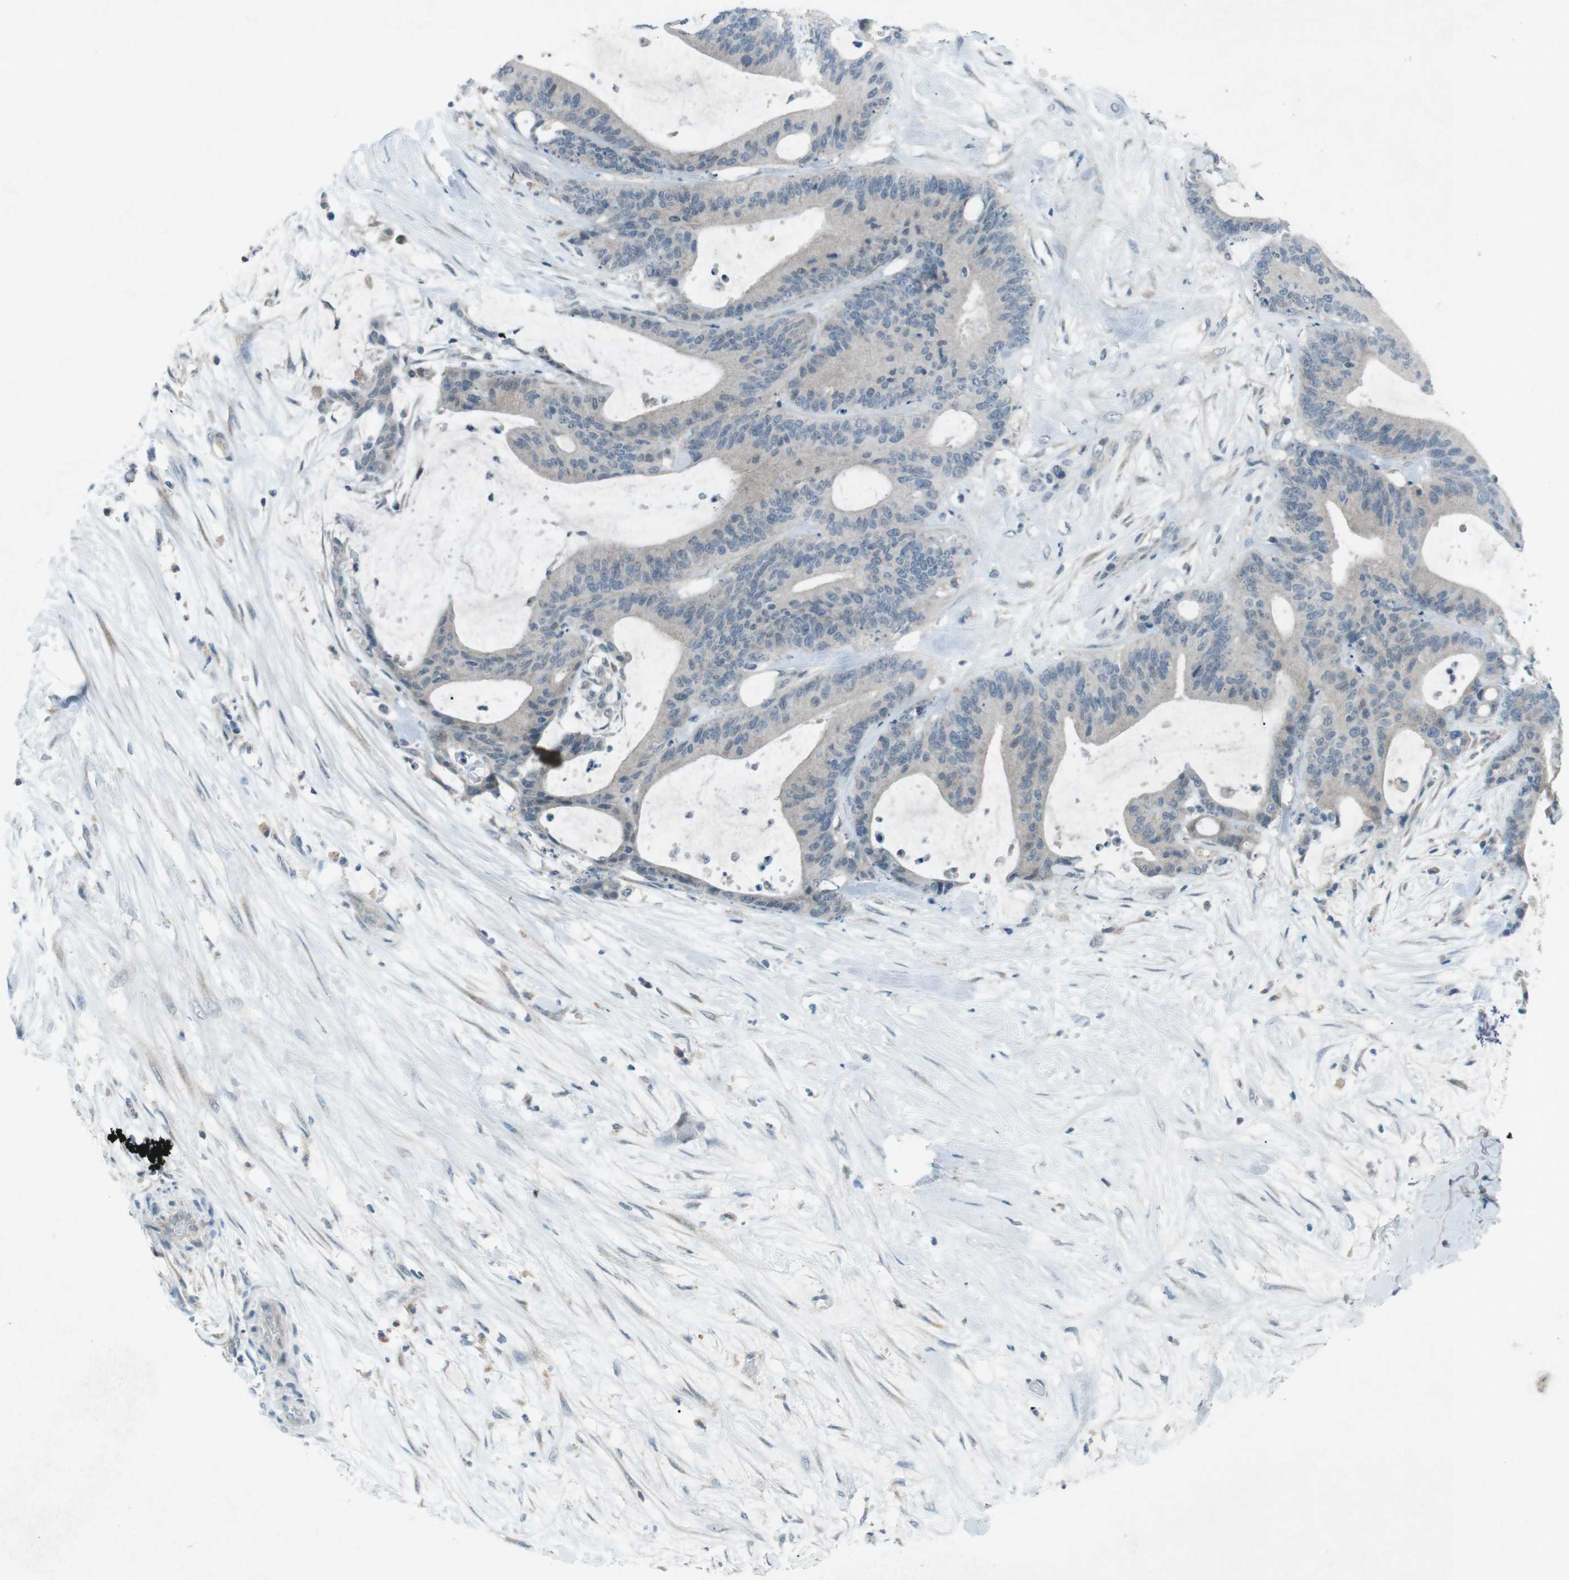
{"staining": {"intensity": "negative", "quantity": "none", "location": "none"}, "tissue": "liver cancer", "cell_type": "Tumor cells", "image_type": "cancer", "snomed": [{"axis": "morphology", "description": "Cholangiocarcinoma"}, {"axis": "topography", "description": "Liver"}], "caption": "Protein analysis of liver cancer (cholangiocarcinoma) shows no significant positivity in tumor cells. (Immunohistochemistry (ihc), brightfield microscopy, high magnification).", "gene": "FCRLA", "patient": {"sex": "female", "age": 73}}